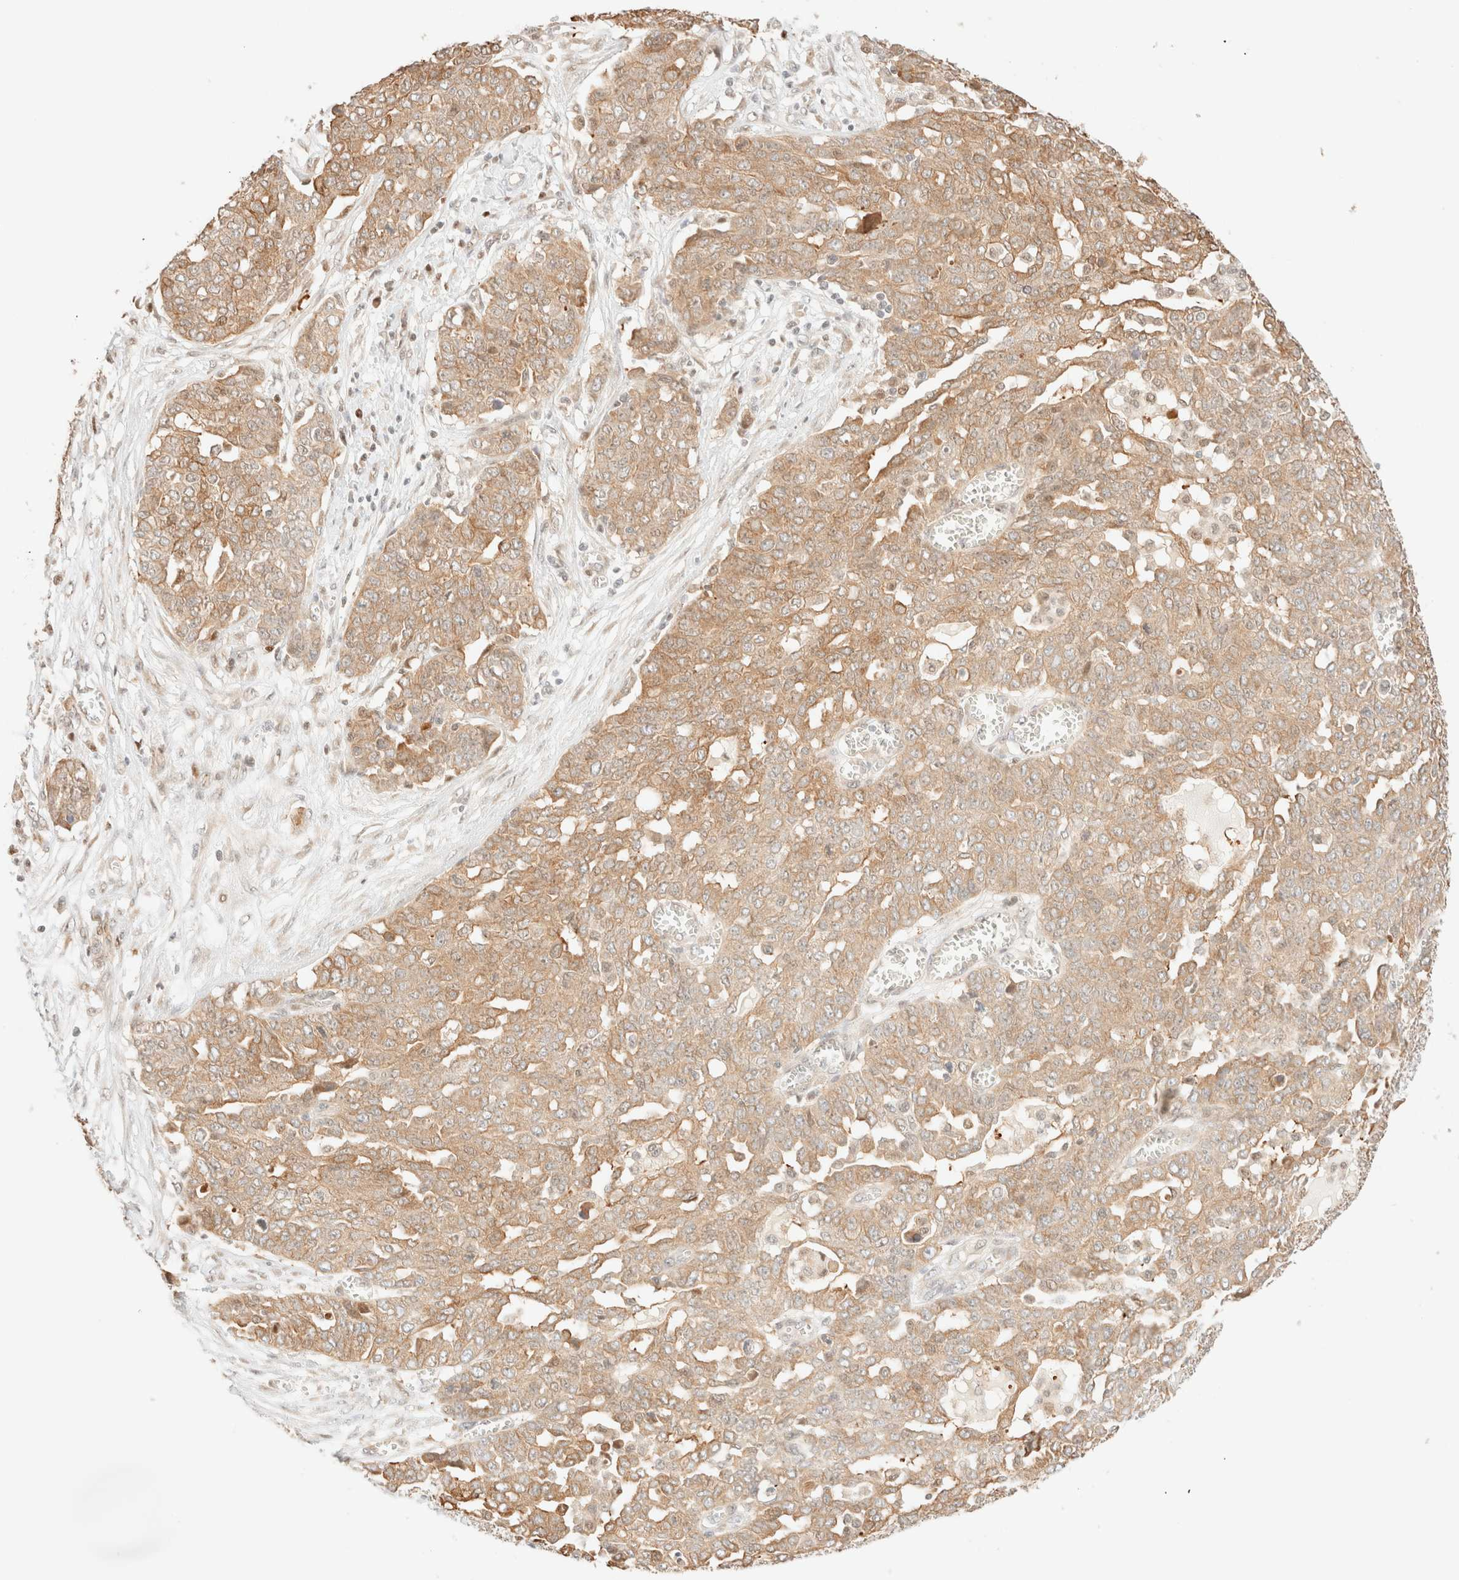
{"staining": {"intensity": "moderate", "quantity": ">75%", "location": "cytoplasmic/membranous"}, "tissue": "ovarian cancer", "cell_type": "Tumor cells", "image_type": "cancer", "snomed": [{"axis": "morphology", "description": "Cystadenocarcinoma, serous, NOS"}, {"axis": "topography", "description": "Soft tissue"}, {"axis": "topography", "description": "Ovary"}], "caption": "A brown stain labels moderate cytoplasmic/membranous expression of a protein in human ovarian cancer (serous cystadenocarcinoma) tumor cells.", "gene": "TSR1", "patient": {"sex": "female", "age": 57}}